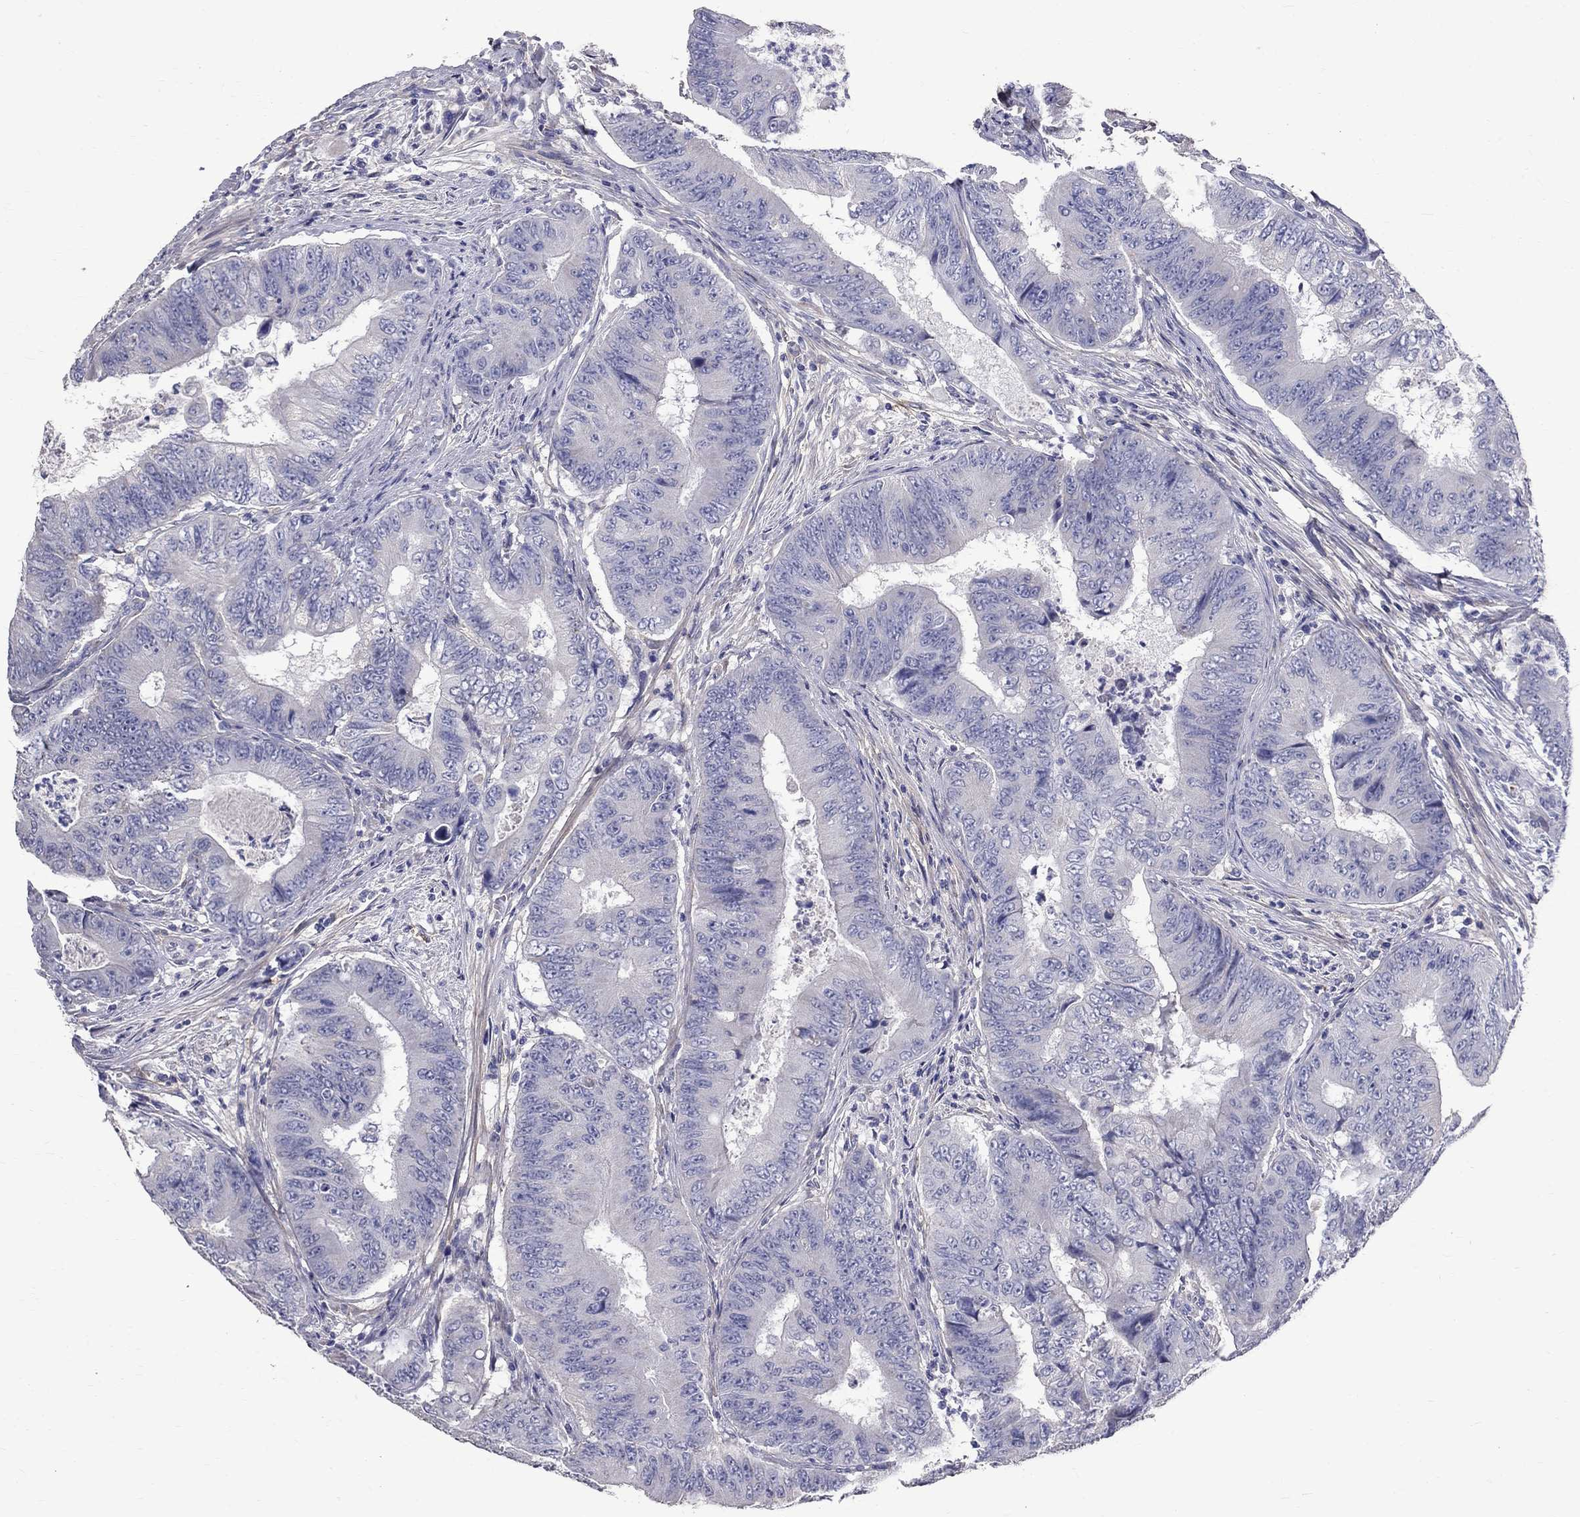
{"staining": {"intensity": "negative", "quantity": "none", "location": "none"}, "tissue": "colorectal cancer", "cell_type": "Tumor cells", "image_type": "cancer", "snomed": [{"axis": "morphology", "description": "Adenocarcinoma, NOS"}, {"axis": "topography", "description": "Colon"}], "caption": "A high-resolution image shows IHC staining of colorectal cancer (adenocarcinoma), which reveals no significant expression in tumor cells.", "gene": "ANXA10", "patient": {"sex": "female", "age": 48}}